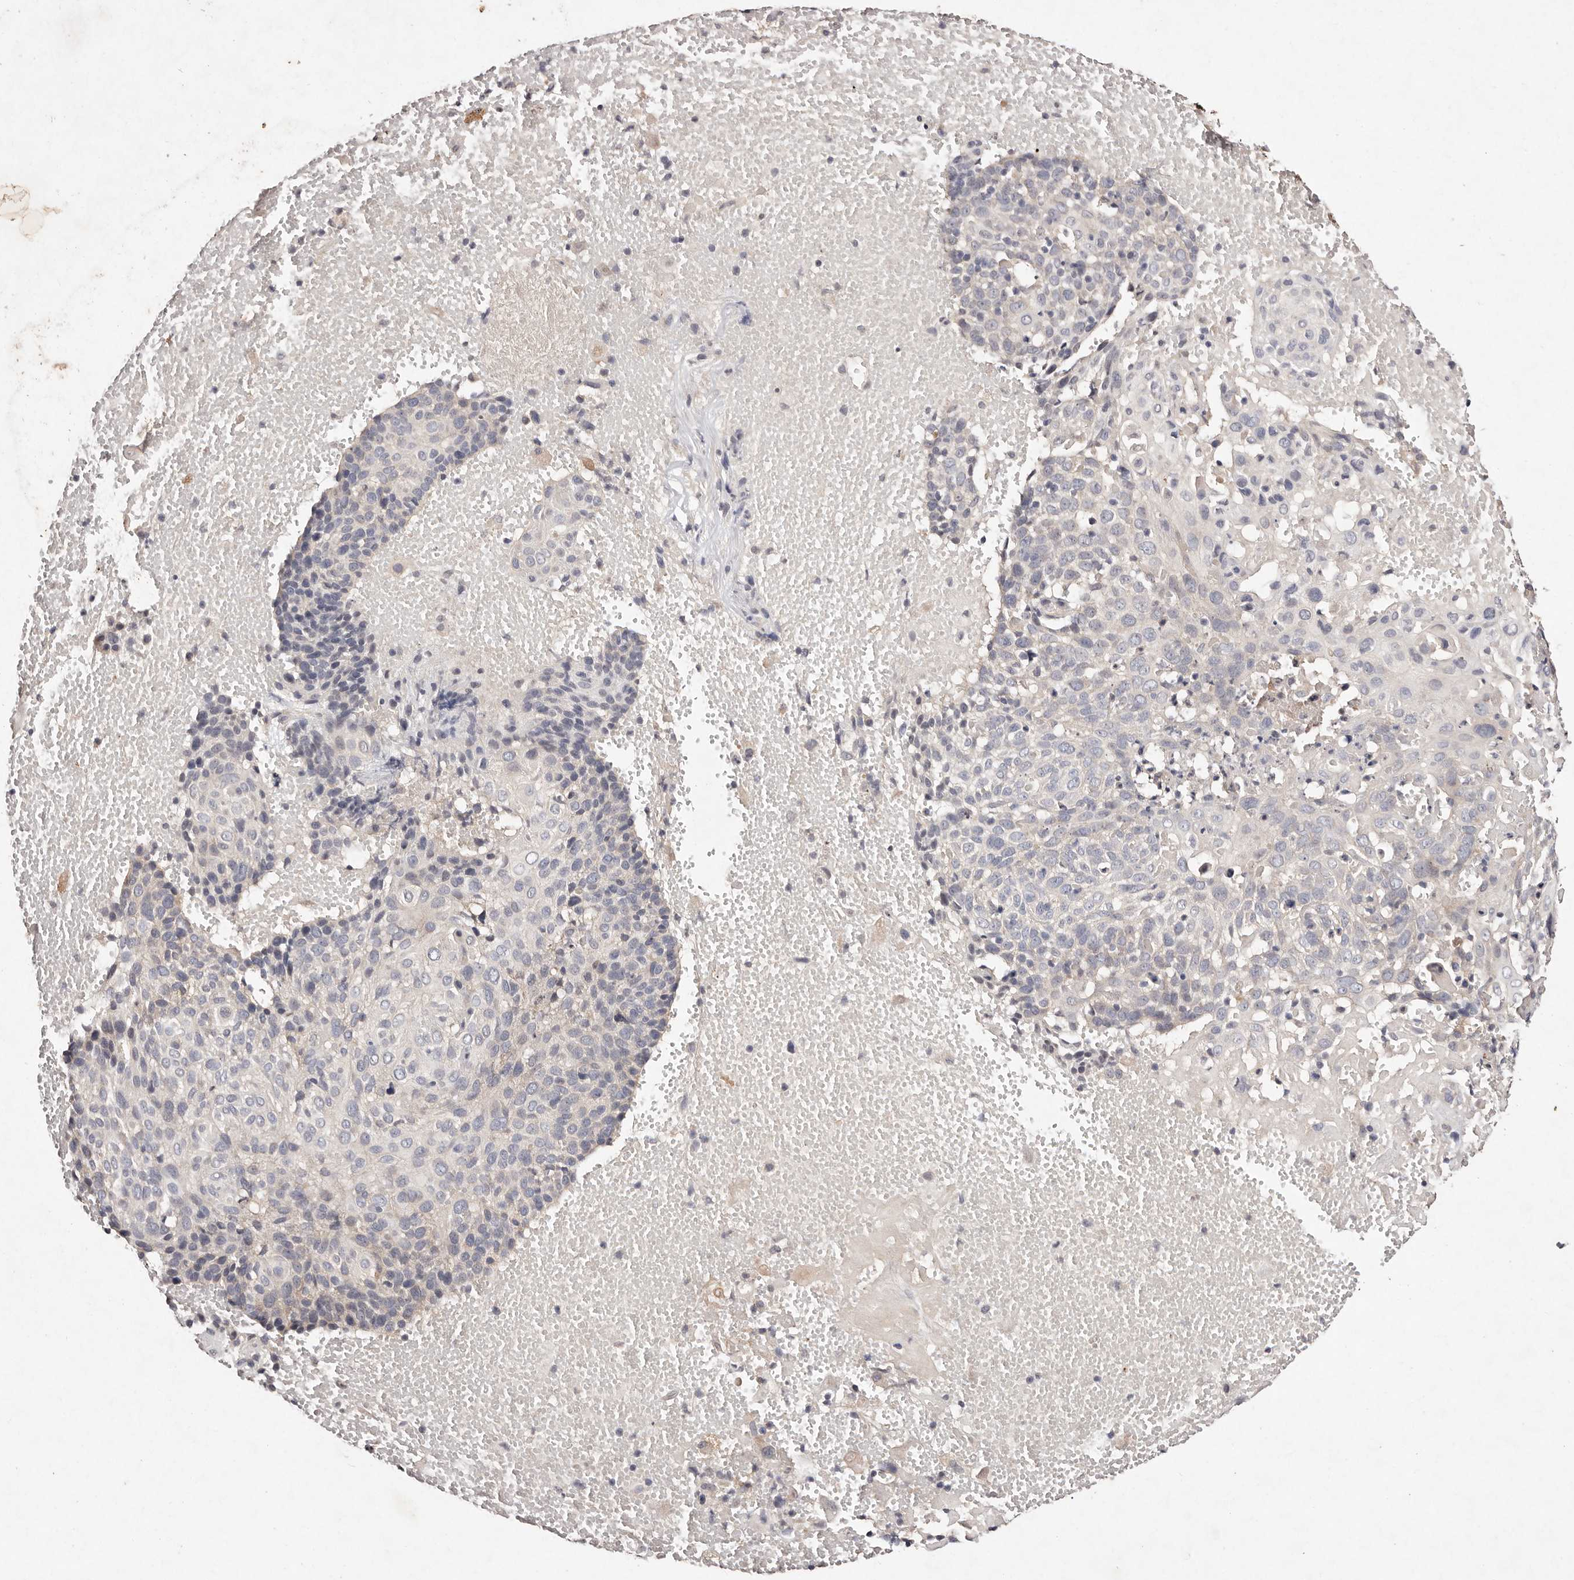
{"staining": {"intensity": "negative", "quantity": "none", "location": "none"}, "tissue": "cervical cancer", "cell_type": "Tumor cells", "image_type": "cancer", "snomed": [{"axis": "morphology", "description": "Squamous cell carcinoma, NOS"}, {"axis": "topography", "description": "Cervix"}], "caption": "There is no significant expression in tumor cells of cervical cancer (squamous cell carcinoma).", "gene": "TSC2", "patient": {"sex": "female", "age": 74}}